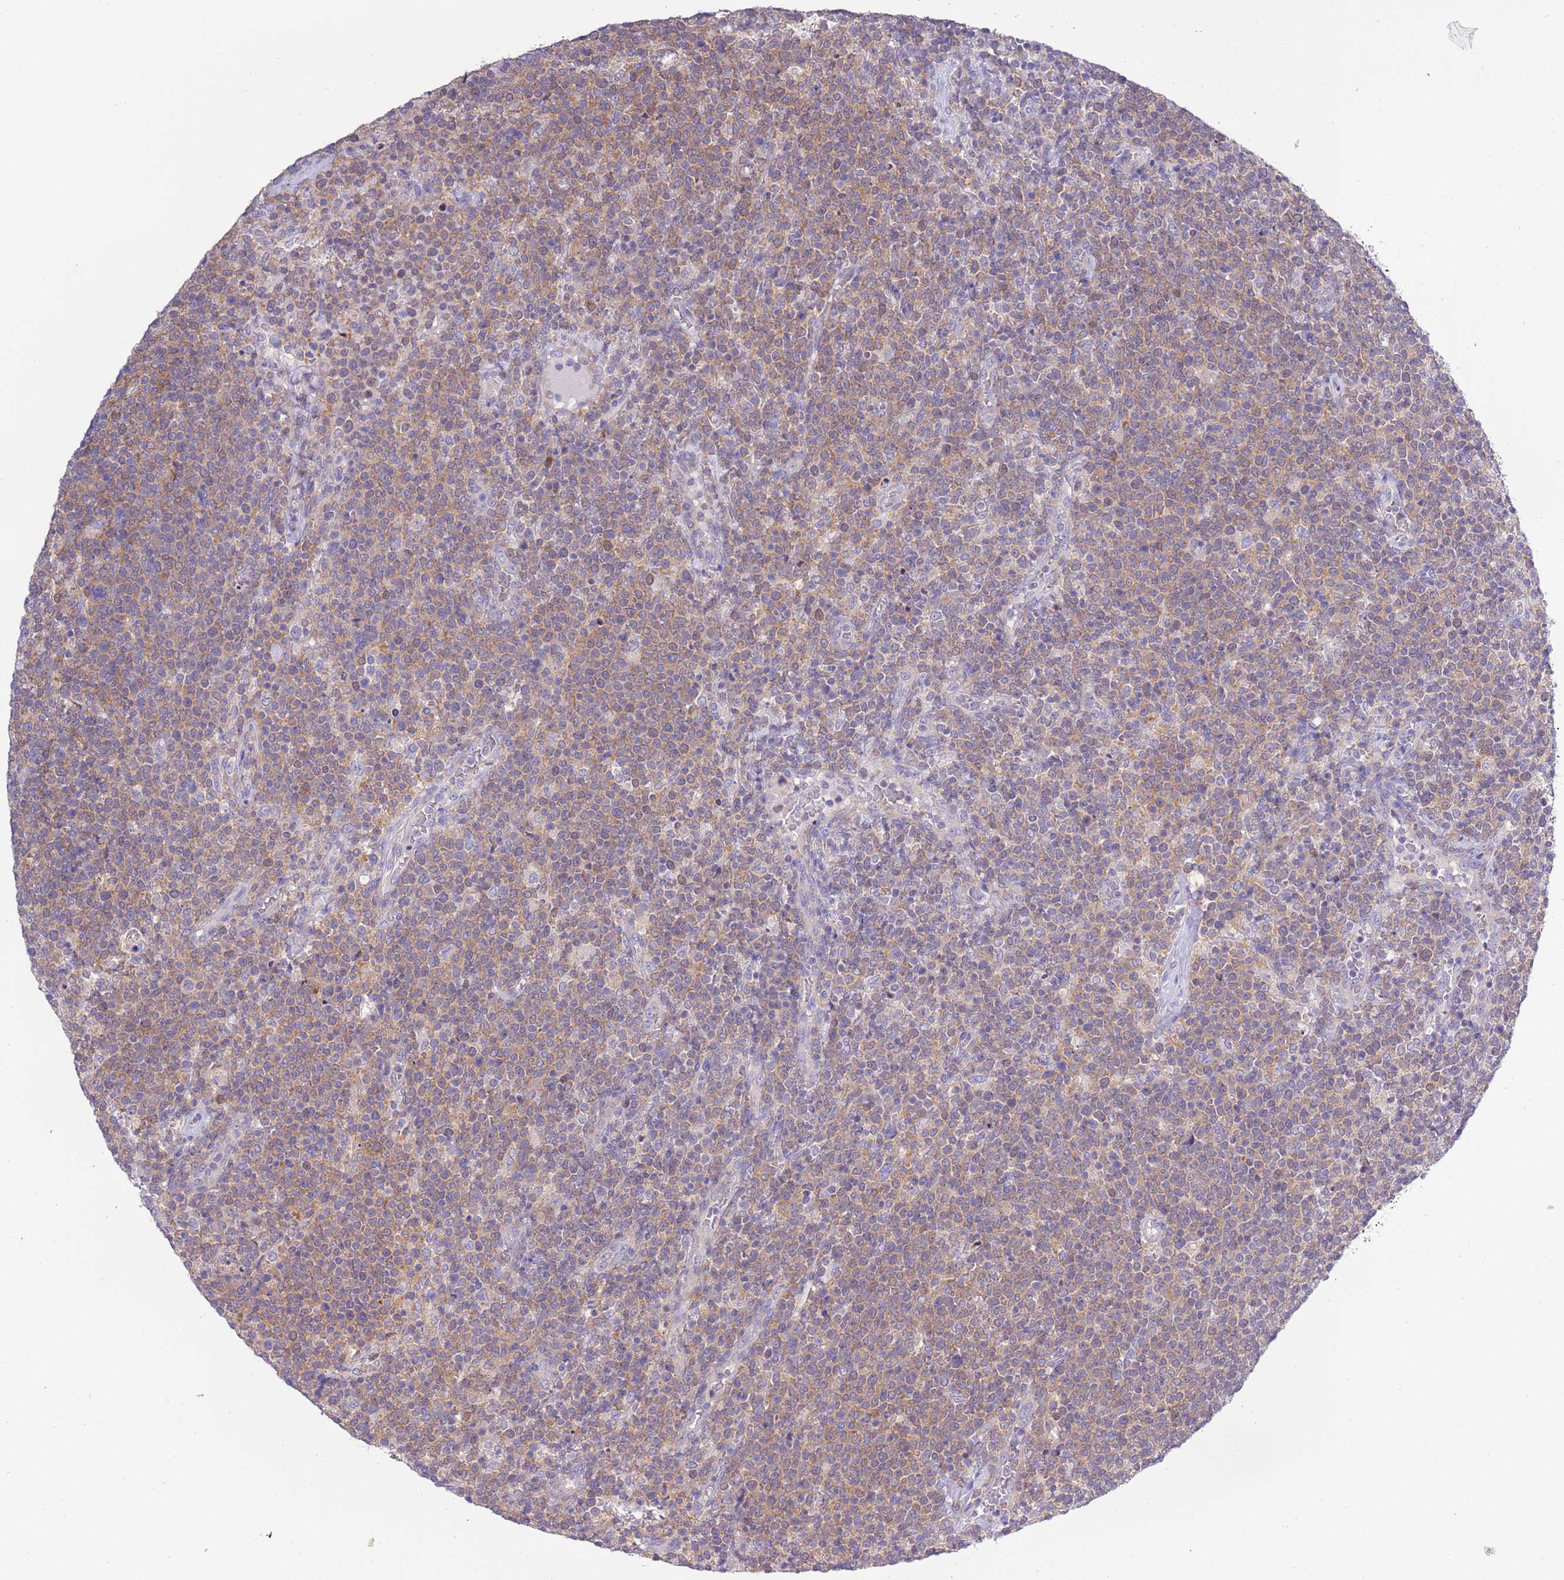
{"staining": {"intensity": "moderate", "quantity": "25%-75%", "location": "cytoplasmic/membranous"}, "tissue": "lymphoma", "cell_type": "Tumor cells", "image_type": "cancer", "snomed": [{"axis": "morphology", "description": "Malignant lymphoma, non-Hodgkin's type, High grade"}, {"axis": "topography", "description": "Lymph node"}], "caption": "Protein staining exhibits moderate cytoplasmic/membranous expression in approximately 25%-75% of tumor cells in lymphoma.", "gene": "STIP1", "patient": {"sex": "male", "age": 61}}